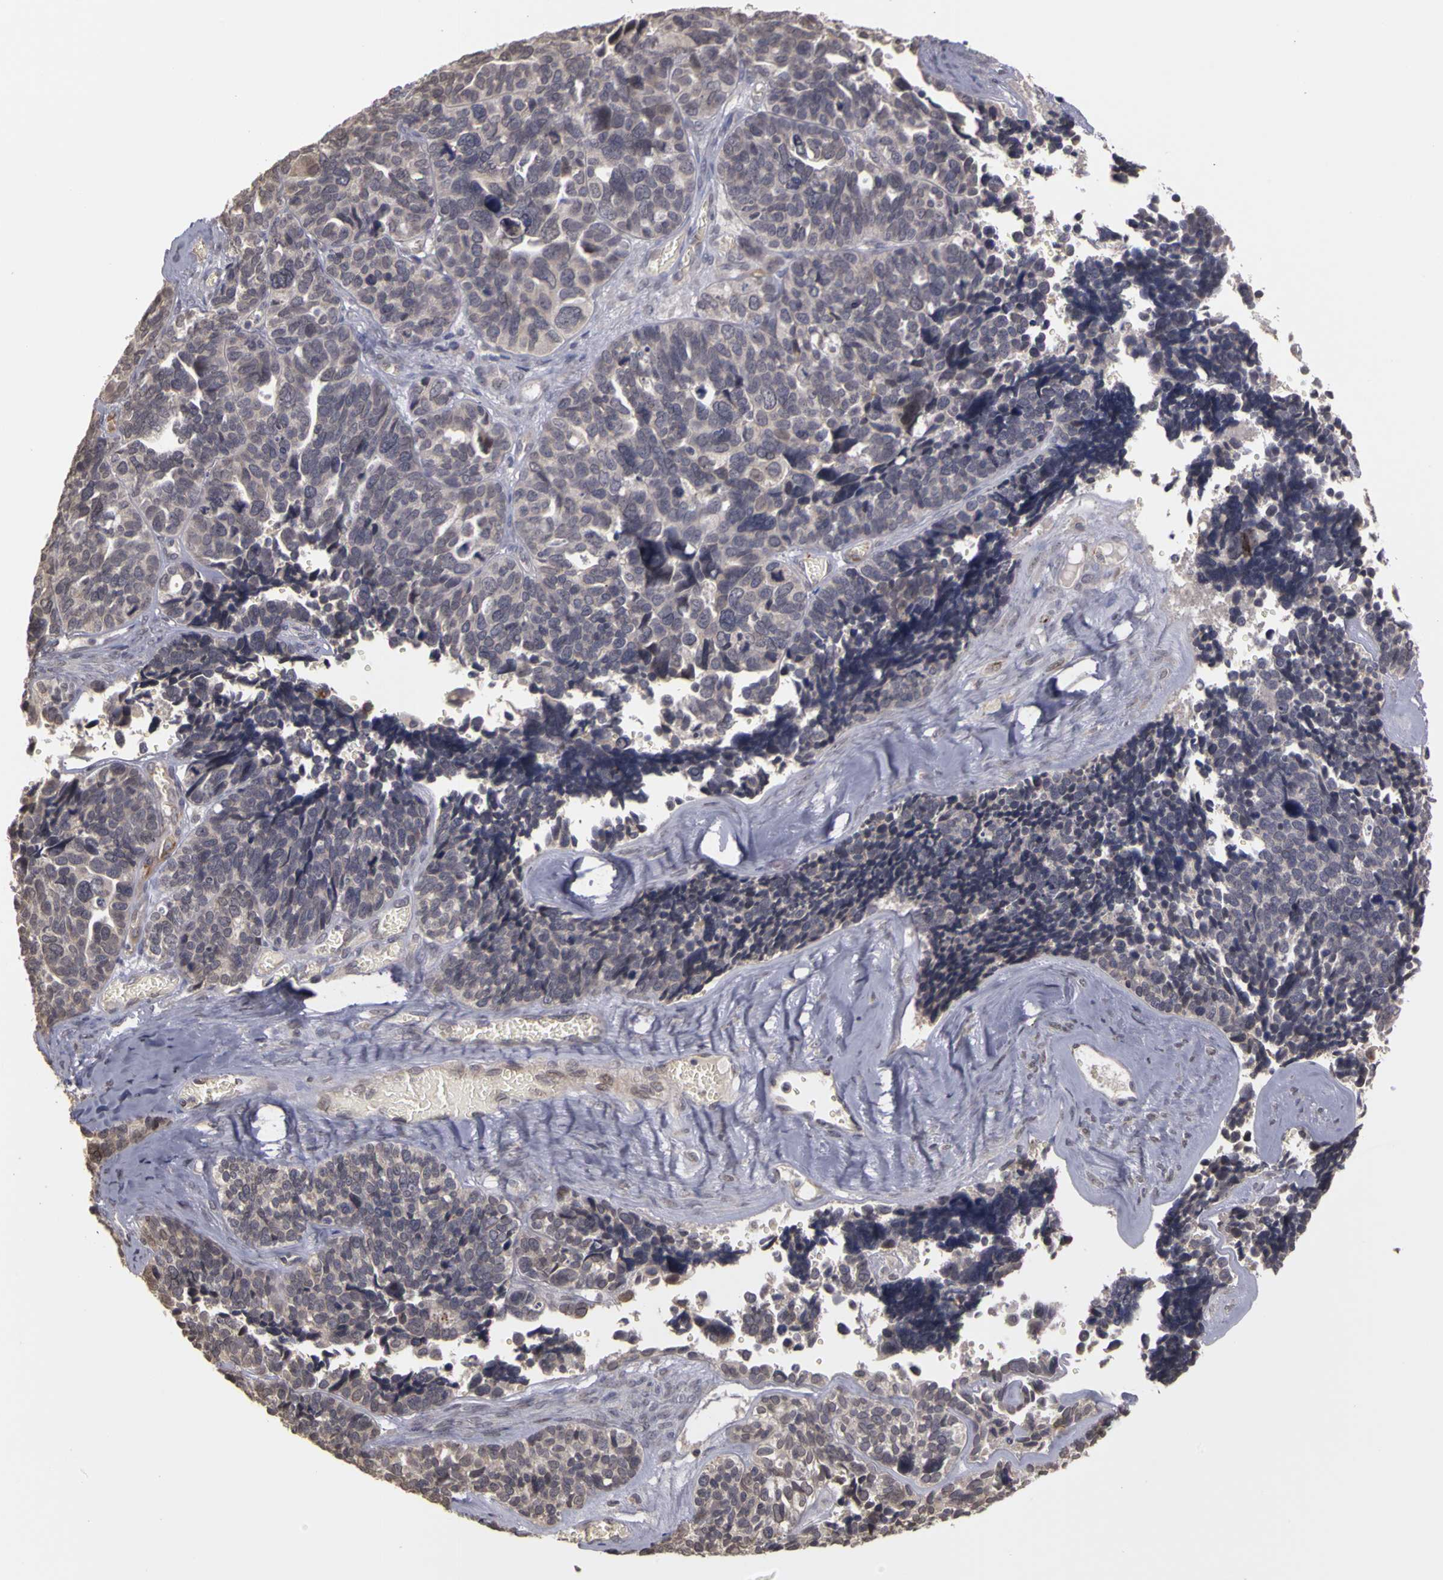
{"staining": {"intensity": "weak", "quantity": "<25%", "location": "cytoplasmic/membranous"}, "tissue": "ovarian cancer", "cell_type": "Tumor cells", "image_type": "cancer", "snomed": [{"axis": "morphology", "description": "Cystadenocarcinoma, serous, NOS"}, {"axis": "topography", "description": "Ovary"}], "caption": "IHC histopathology image of serous cystadenocarcinoma (ovarian) stained for a protein (brown), which displays no positivity in tumor cells.", "gene": "FRMD7", "patient": {"sex": "female", "age": 77}}